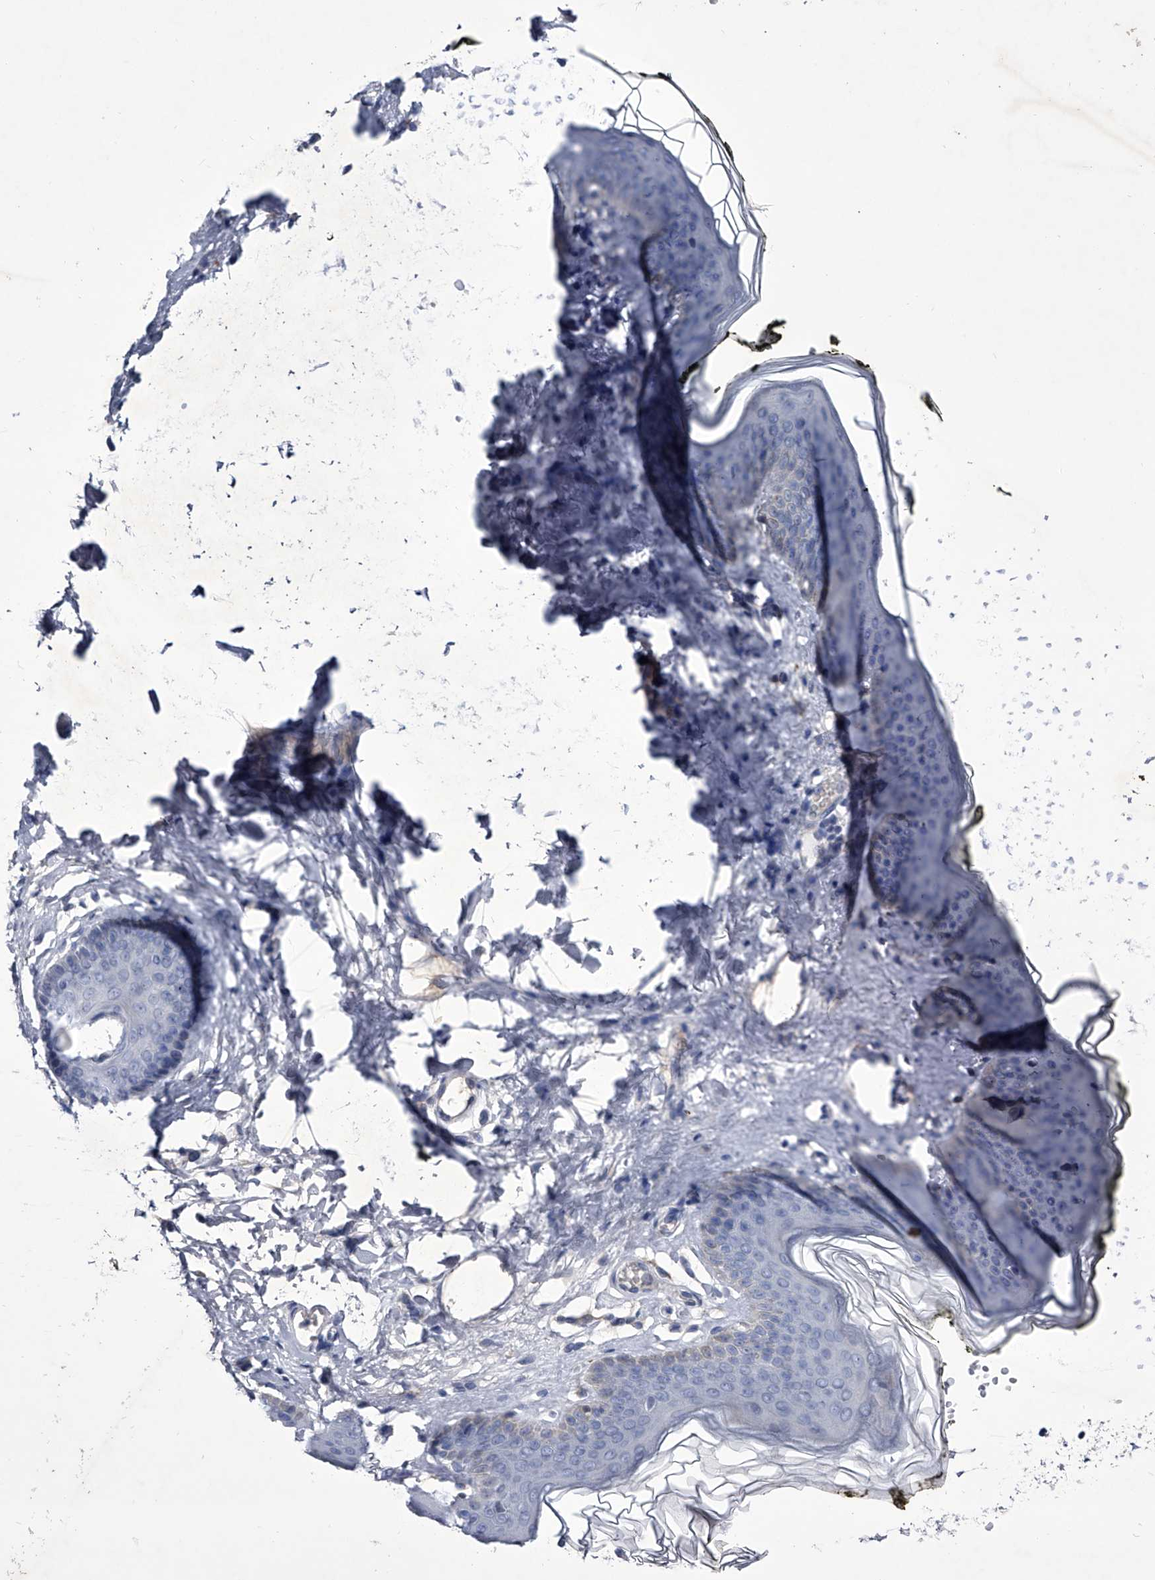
{"staining": {"intensity": "negative", "quantity": "none", "location": "none"}, "tissue": "skin", "cell_type": "Epidermal cells", "image_type": "normal", "snomed": [{"axis": "morphology", "description": "Normal tissue, NOS"}, {"axis": "morphology", "description": "Inflammation, NOS"}, {"axis": "topography", "description": "Vulva"}], "caption": "Immunohistochemical staining of unremarkable skin shows no significant expression in epidermal cells. (Immunohistochemistry, brightfield microscopy, high magnification).", "gene": "CRISP2", "patient": {"sex": "female", "age": 84}}